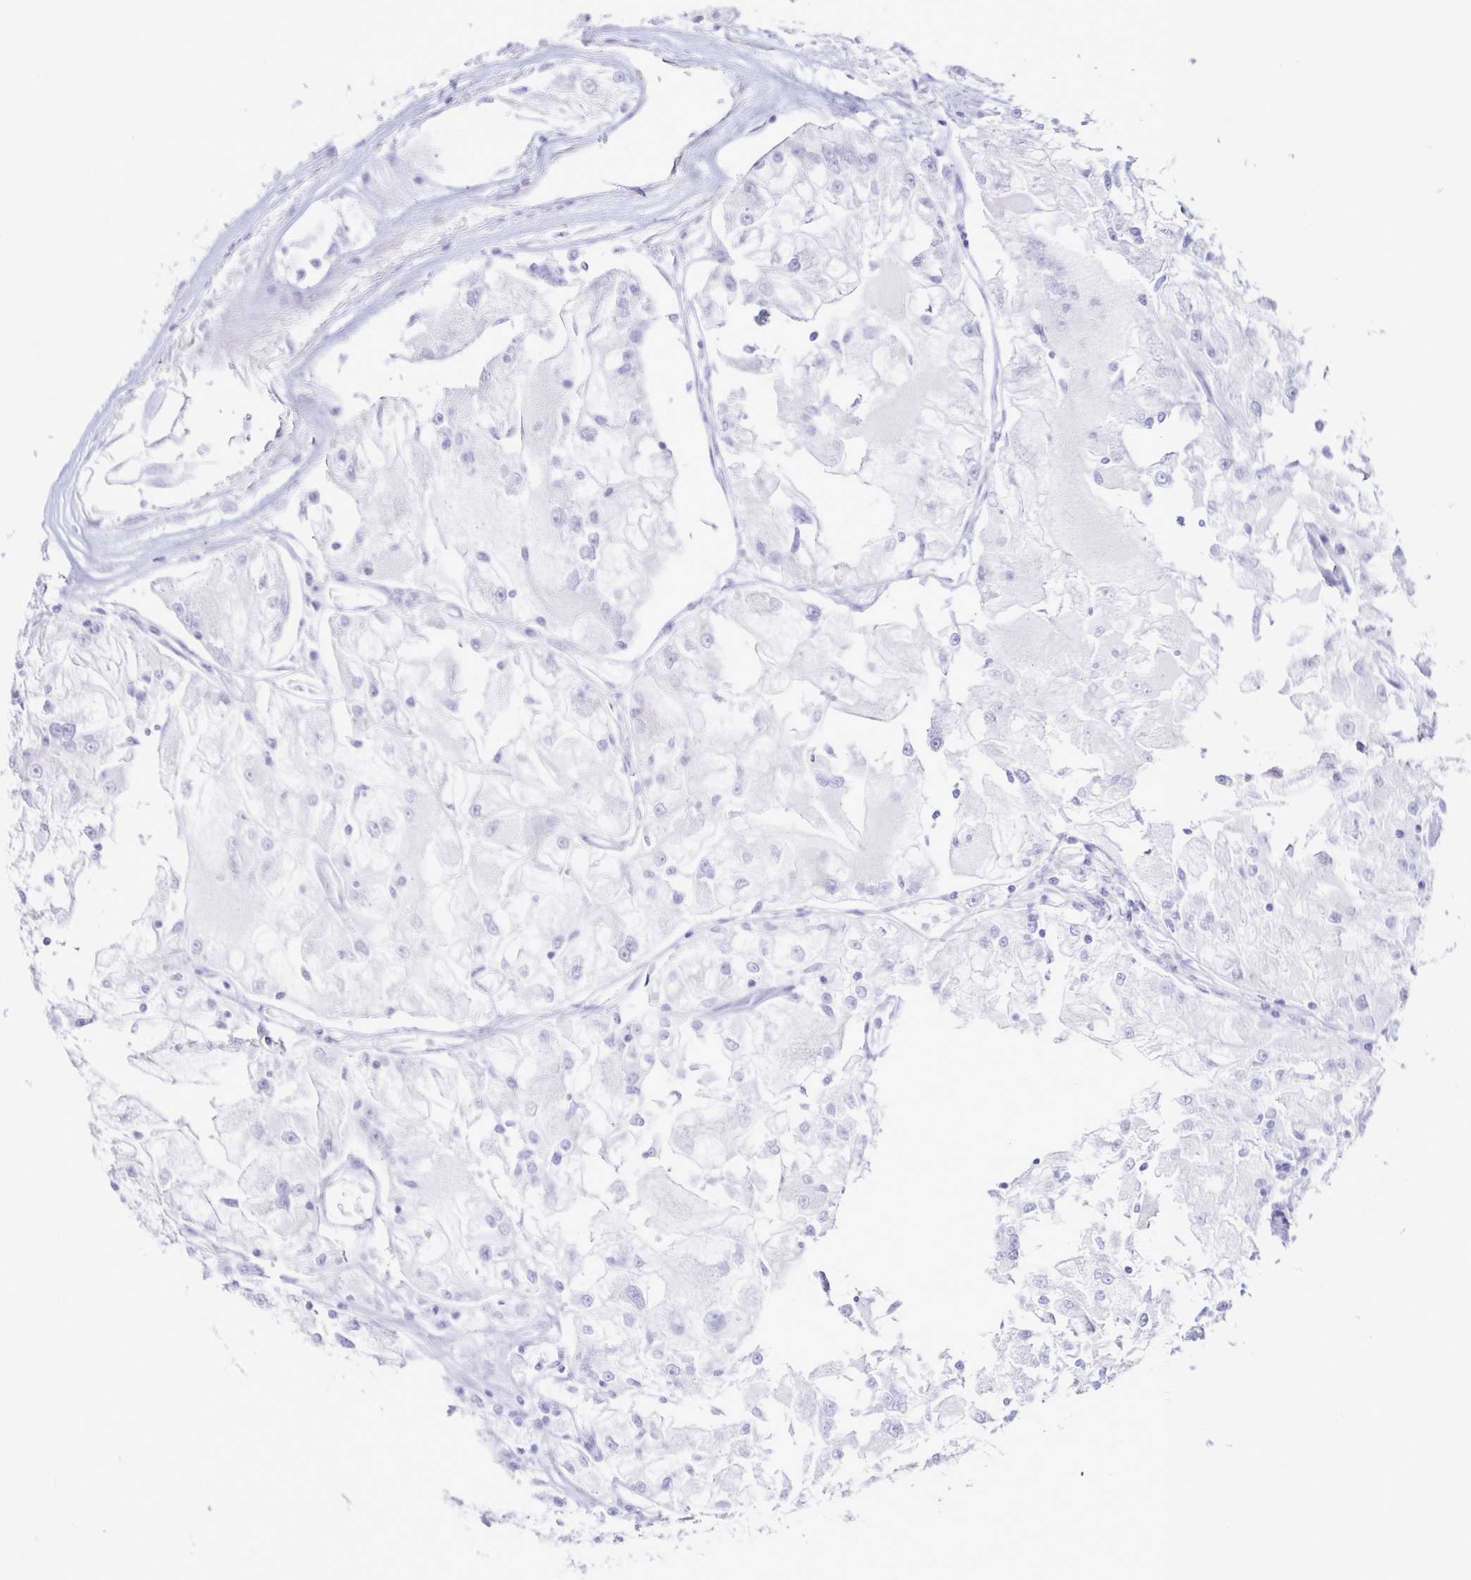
{"staining": {"intensity": "negative", "quantity": "none", "location": "none"}, "tissue": "renal cancer", "cell_type": "Tumor cells", "image_type": "cancer", "snomed": [{"axis": "morphology", "description": "Adenocarcinoma, NOS"}, {"axis": "topography", "description": "Kidney"}], "caption": "The immunohistochemistry (IHC) image has no significant expression in tumor cells of renal cancer (adenocarcinoma) tissue.", "gene": "TIMP1", "patient": {"sex": "female", "age": 72}}